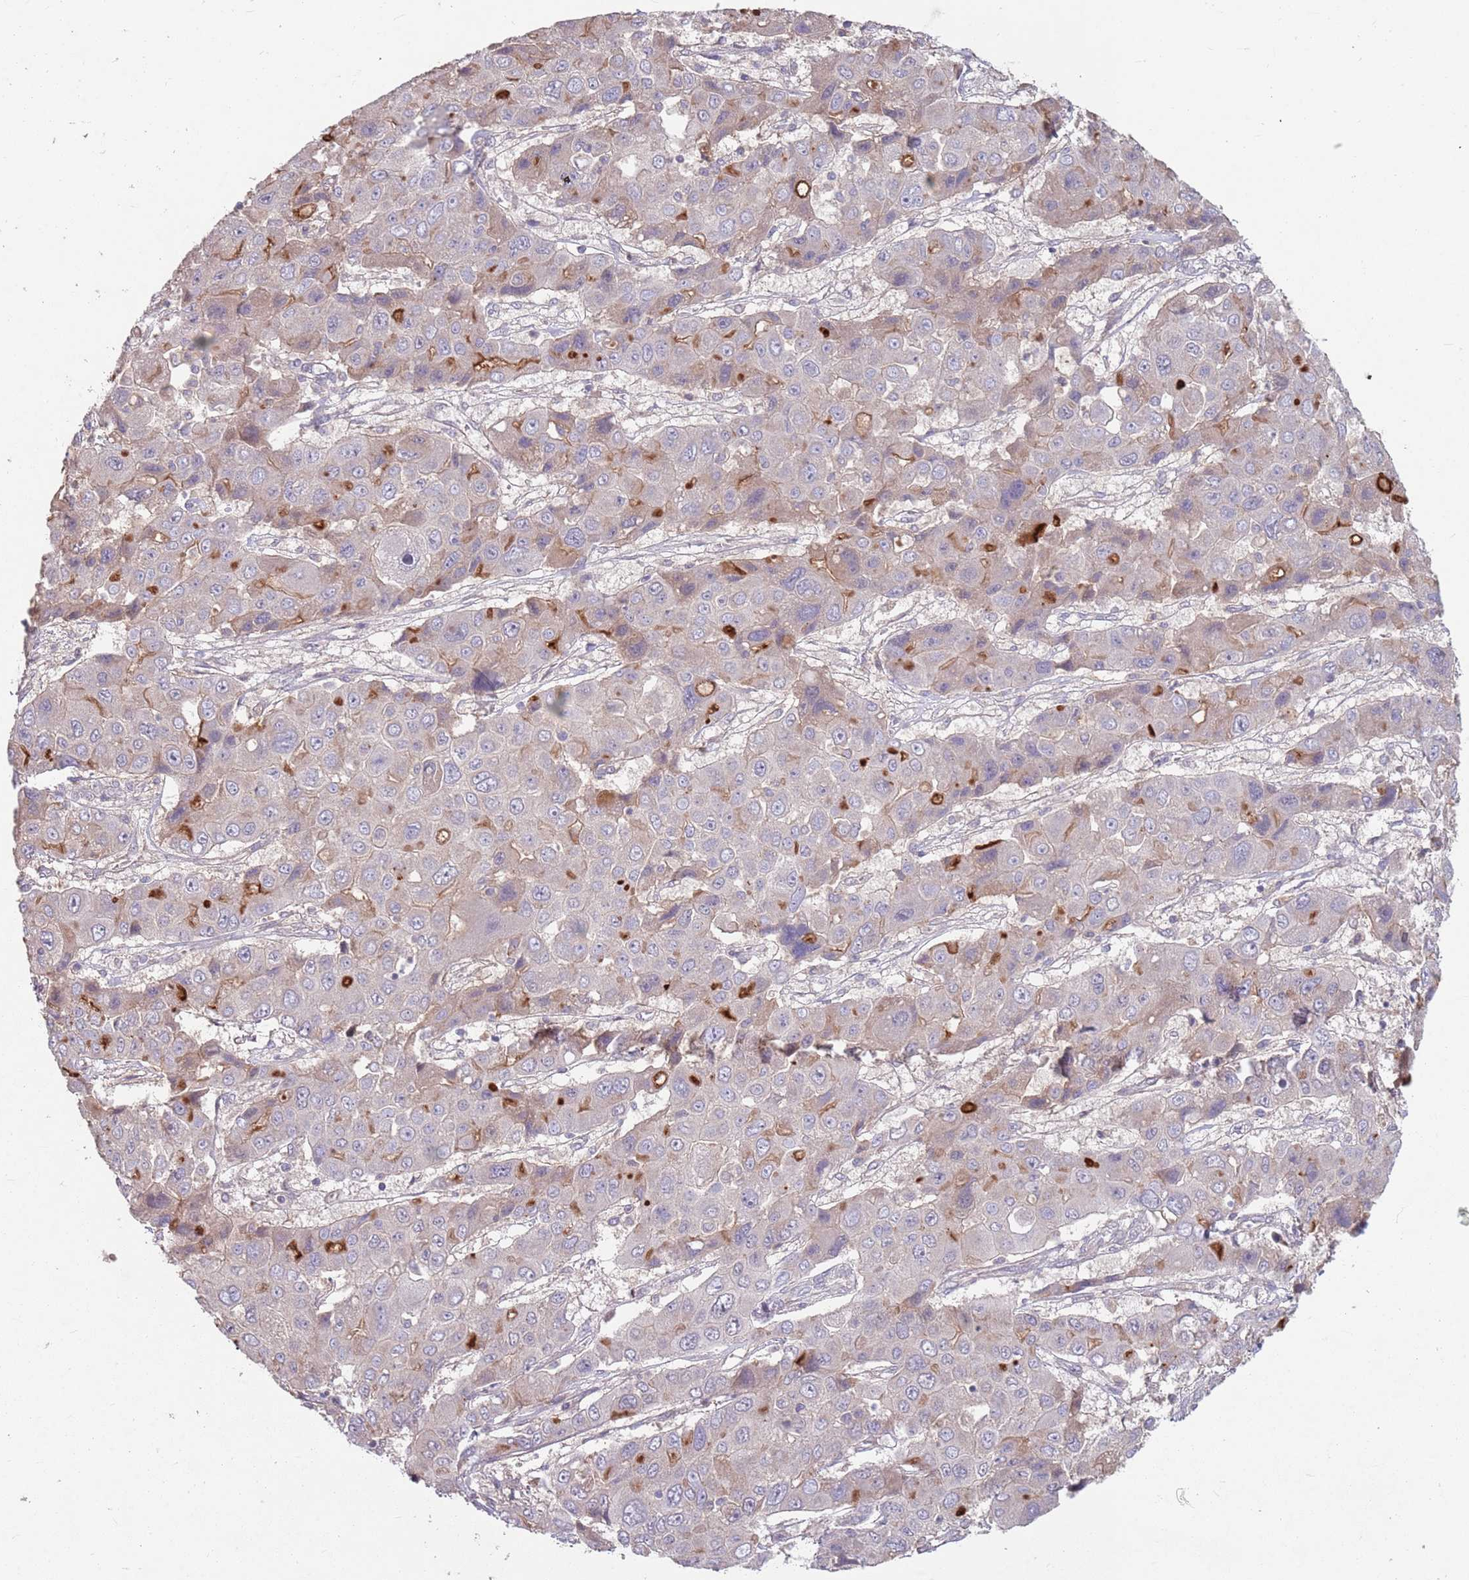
{"staining": {"intensity": "moderate", "quantity": "<25%", "location": "cytoplasmic/membranous"}, "tissue": "liver cancer", "cell_type": "Tumor cells", "image_type": "cancer", "snomed": [{"axis": "morphology", "description": "Cholangiocarcinoma"}, {"axis": "topography", "description": "Liver"}], "caption": "An immunohistochemistry (IHC) photomicrograph of neoplastic tissue is shown. Protein staining in brown highlights moderate cytoplasmic/membranous positivity in liver cancer (cholangiocarcinoma) within tumor cells.", "gene": "MEI1", "patient": {"sex": "male", "age": 67}}